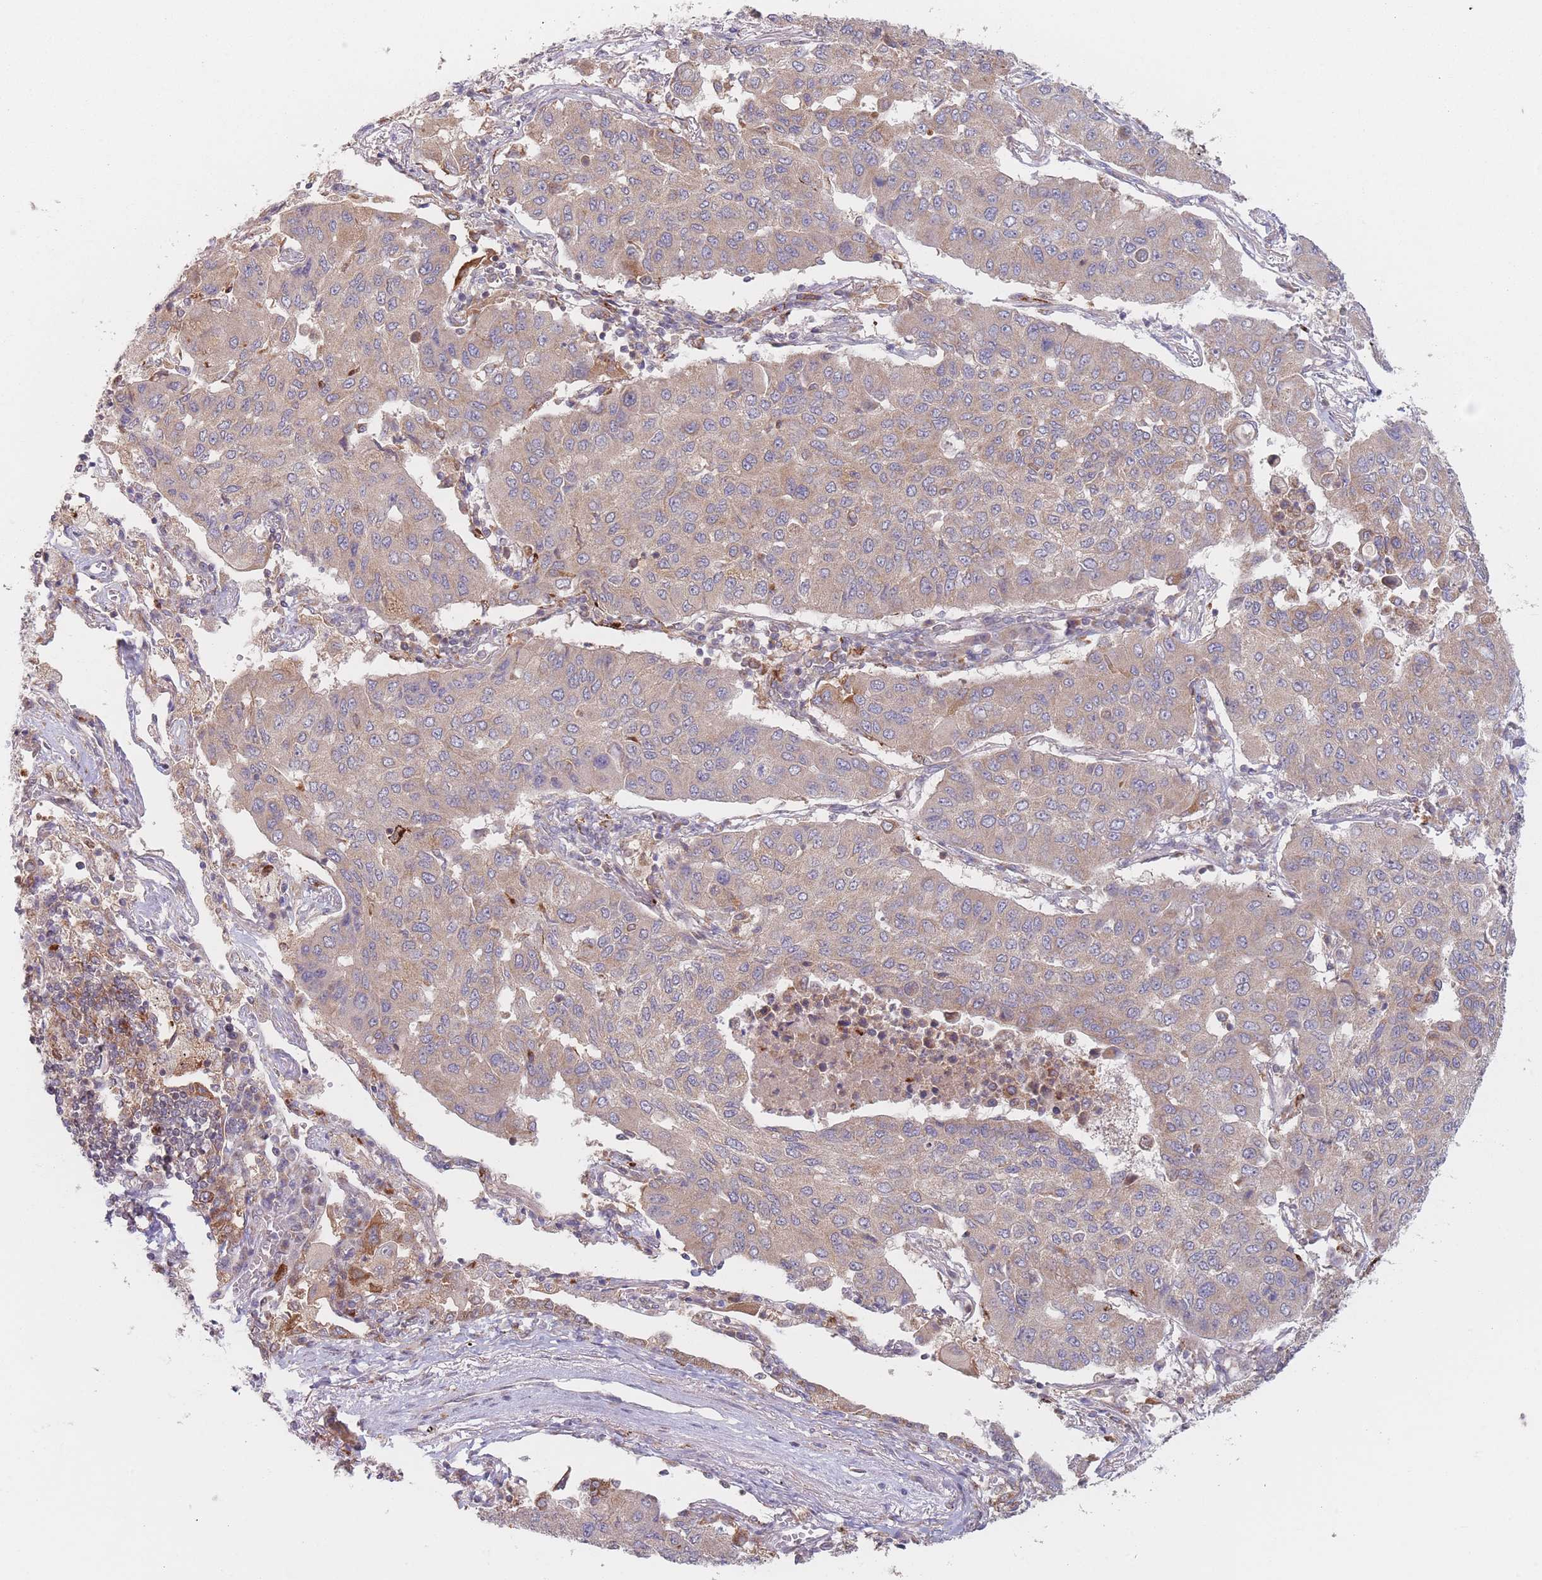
{"staining": {"intensity": "weak", "quantity": ">75%", "location": "cytoplasmic/membranous"}, "tissue": "lung cancer", "cell_type": "Tumor cells", "image_type": "cancer", "snomed": [{"axis": "morphology", "description": "Squamous cell carcinoma, NOS"}, {"axis": "topography", "description": "Lung"}], "caption": "High-power microscopy captured an IHC photomicrograph of lung cancer, revealing weak cytoplasmic/membranous expression in approximately >75% of tumor cells.", "gene": "PPM1A", "patient": {"sex": "male", "age": 74}}